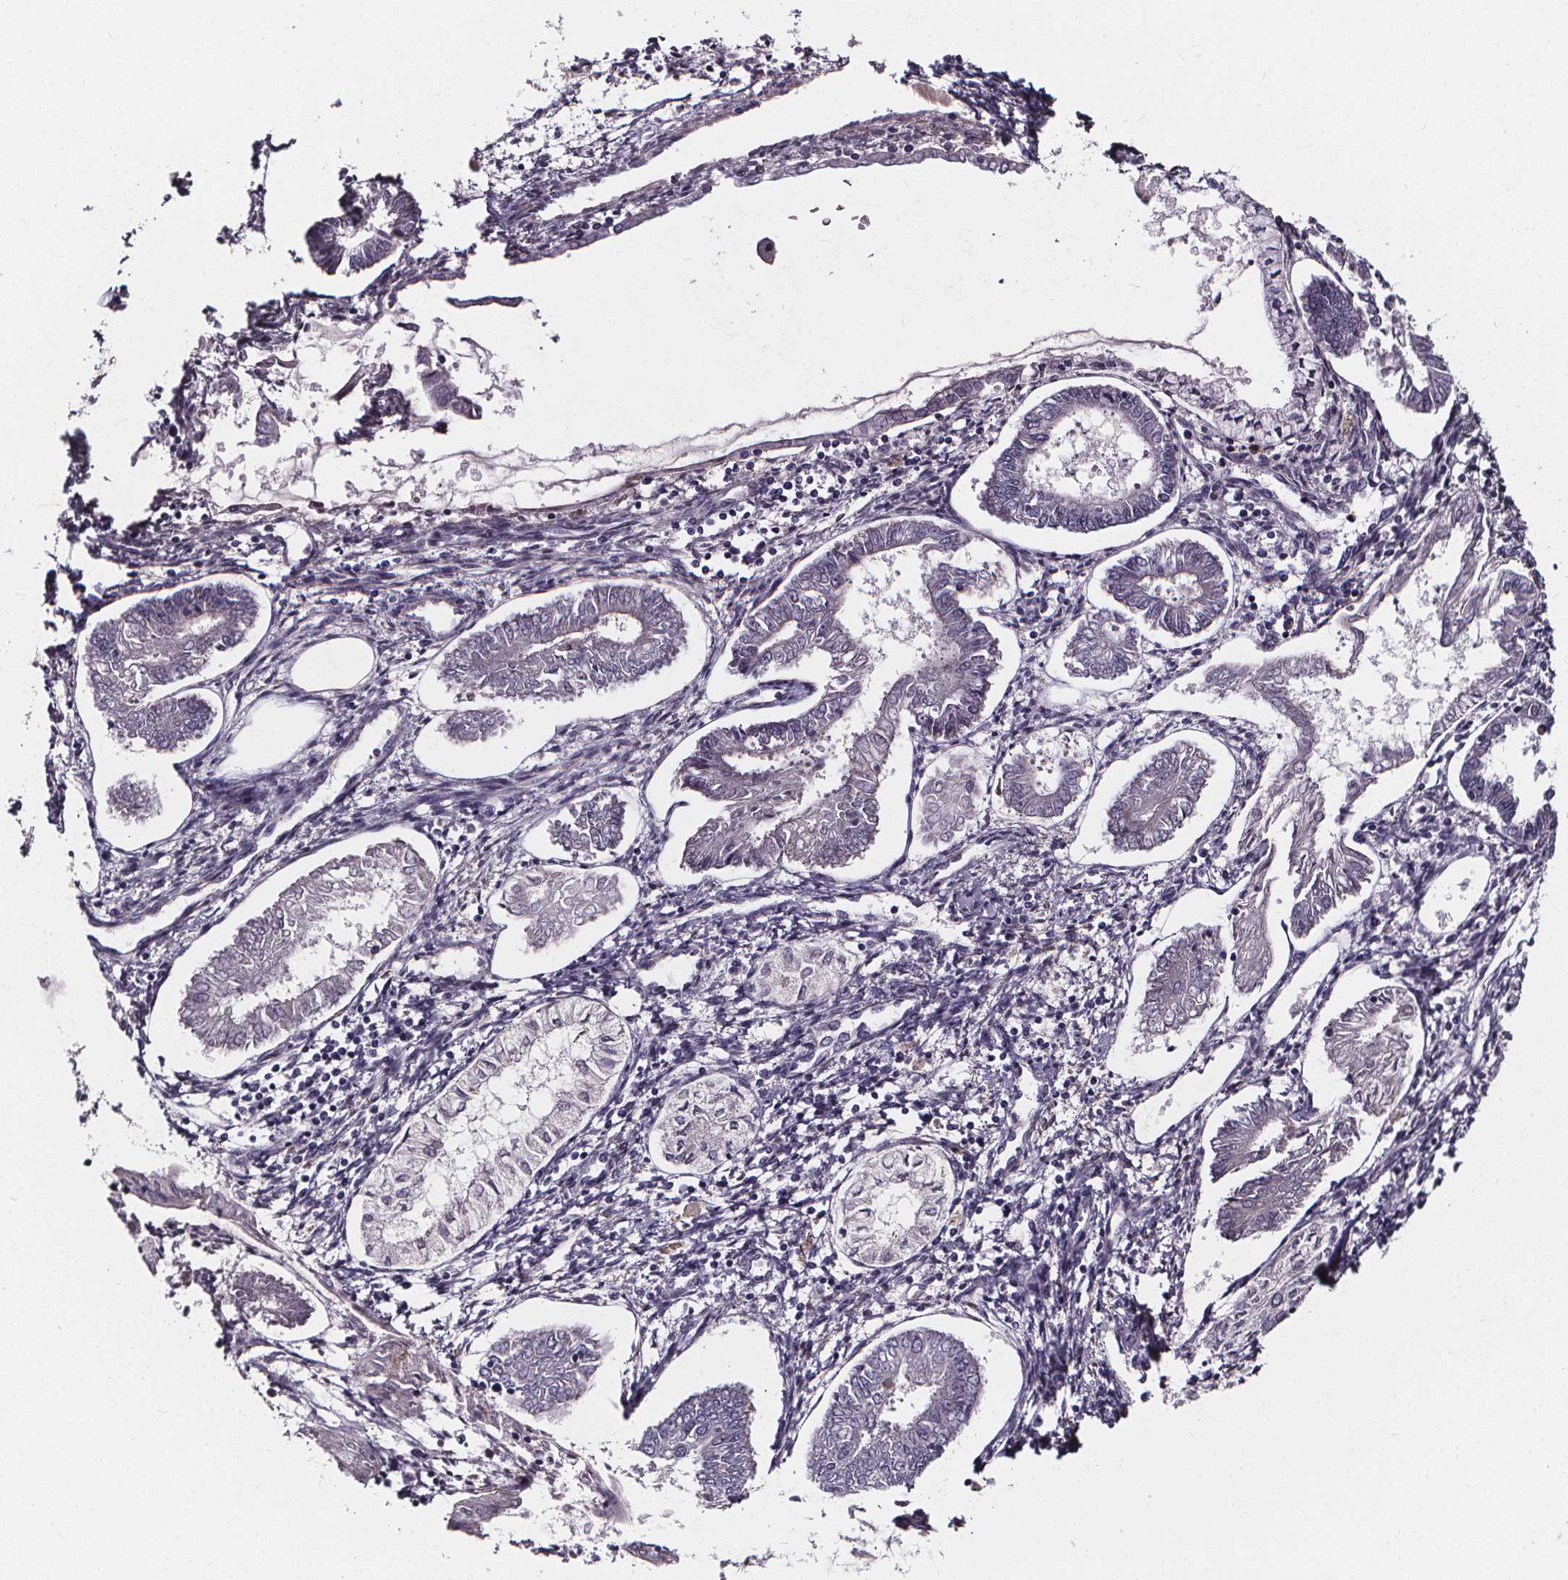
{"staining": {"intensity": "negative", "quantity": "none", "location": "none"}, "tissue": "endometrial cancer", "cell_type": "Tumor cells", "image_type": "cancer", "snomed": [{"axis": "morphology", "description": "Adenocarcinoma, NOS"}, {"axis": "topography", "description": "Endometrium"}], "caption": "This photomicrograph is of endometrial cancer stained with immunohistochemistry (IHC) to label a protein in brown with the nuclei are counter-stained blue. There is no expression in tumor cells.", "gene": "AEBP1", "patient": {"sex": "female", "age": 68}}